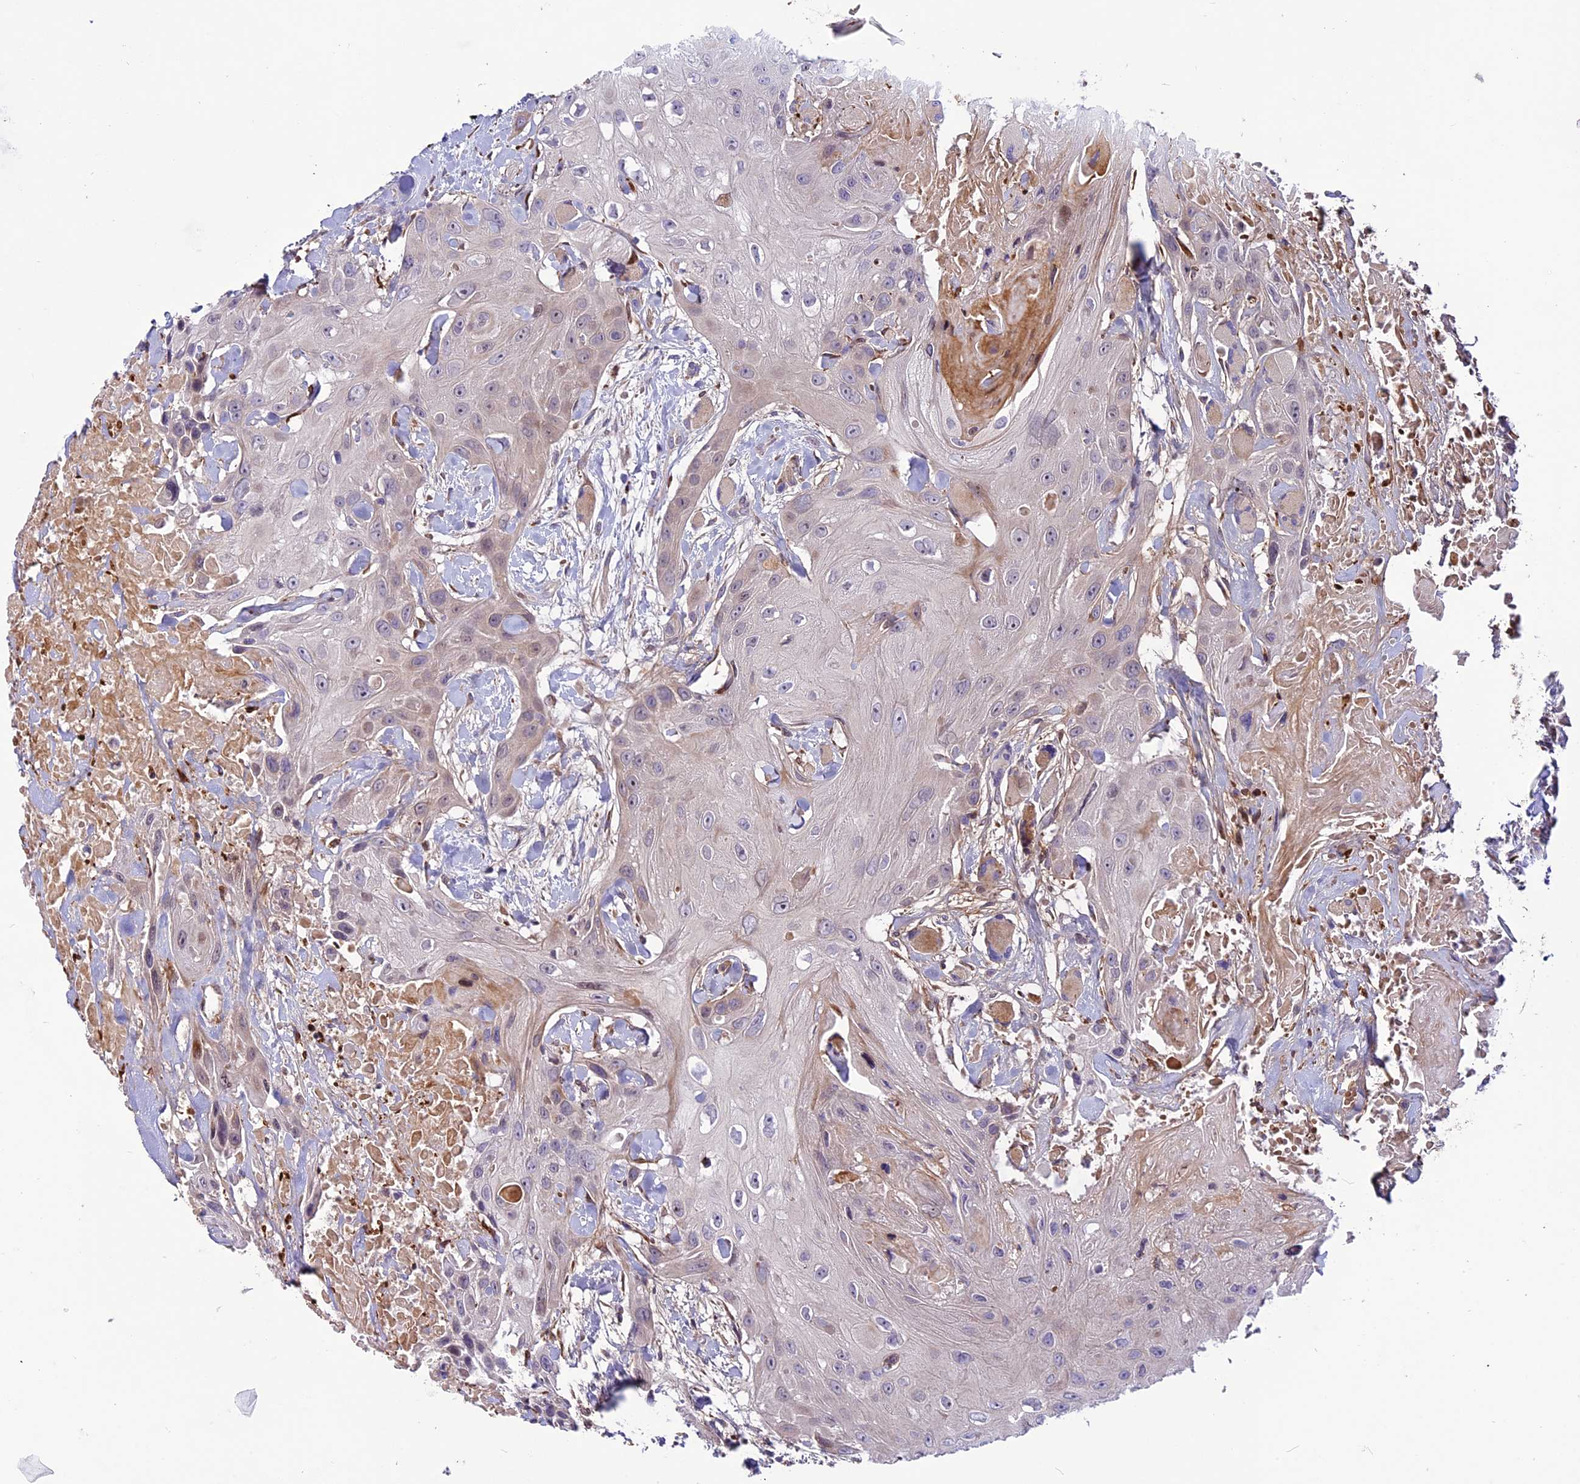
{"staining": {"intensity": "negative", "quantity": "none", "location": "none"}, "tissue": "head and neck cancer", "cell_type": "Tumor cells", "image_type": "cancer", "snomed": [{"axis": "morphology", "description": "Squamous cell carcinoma, NOS"}, {"axis": "topography", "description": "Head-Neck"}], "caption": "The IHC photomicrograph has no significant expression in tumor cells of head and neck cancer (squamous cell carcinoma) tissue. (DAB IHC, high magnification).", "gene": "MIEF2", "patient": {"sex": "male", "age": 81}}